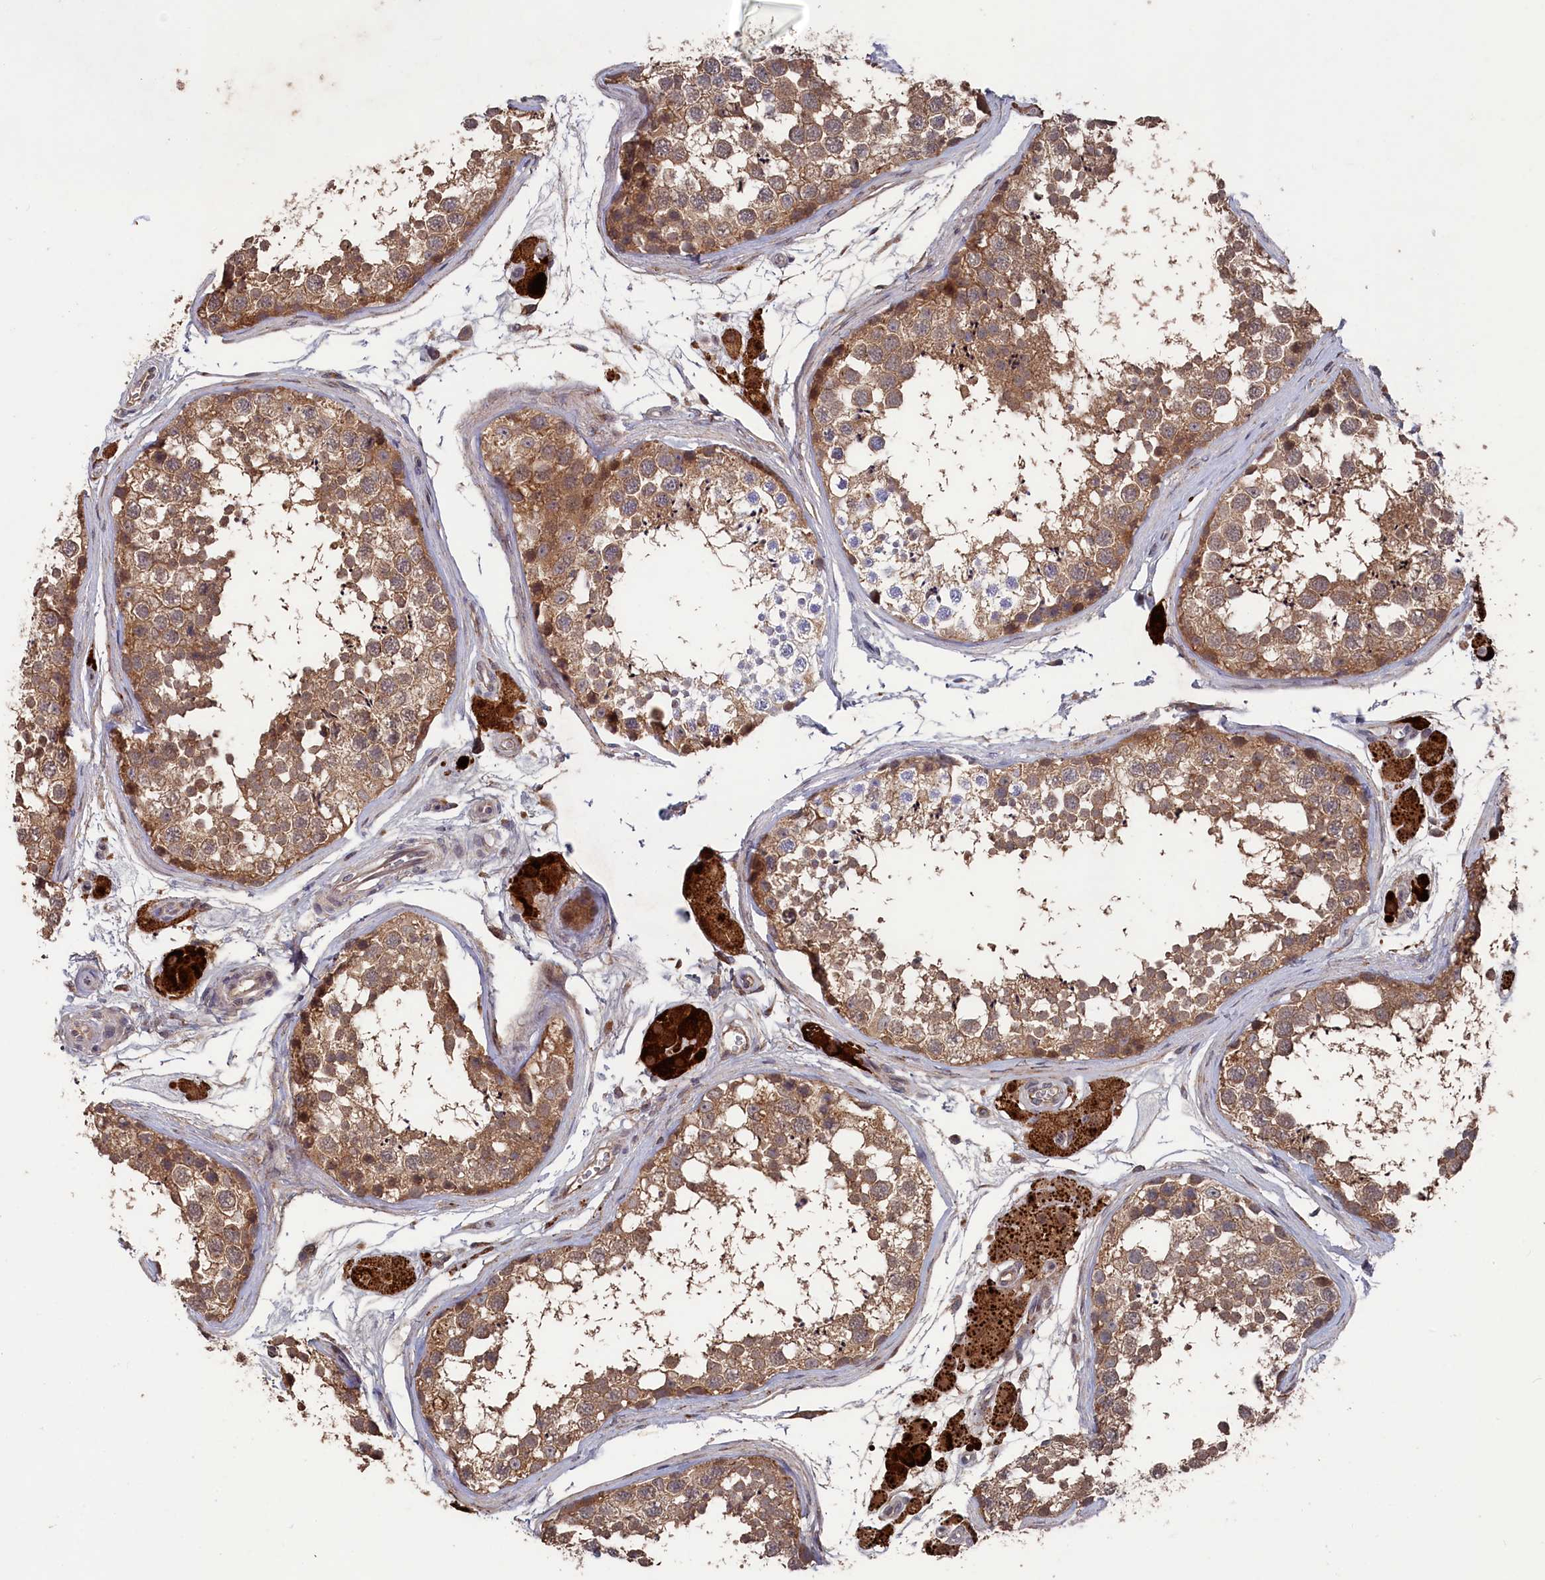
{"staining": {"intensity": "moderate", "quantity": ">75%", "location": "cytoplasmic/membranous"}, "tissue": "testis", "cell_type": "Cells in seminiferous ducts", "image_type": "normal", "snomed": [{"axis": "morphology", "description": "Normal tissue, NOS"}, {"axis": "topography", "description": "Testis"}], "caption": "Testis stained for a protein (brown) shows moderate cytoplasmic/membranous positive positivity in approximately >75% of cells in seminiferous ducts.", "gene": "TMC5", "patient": {"sex": "male", "age": 56}}